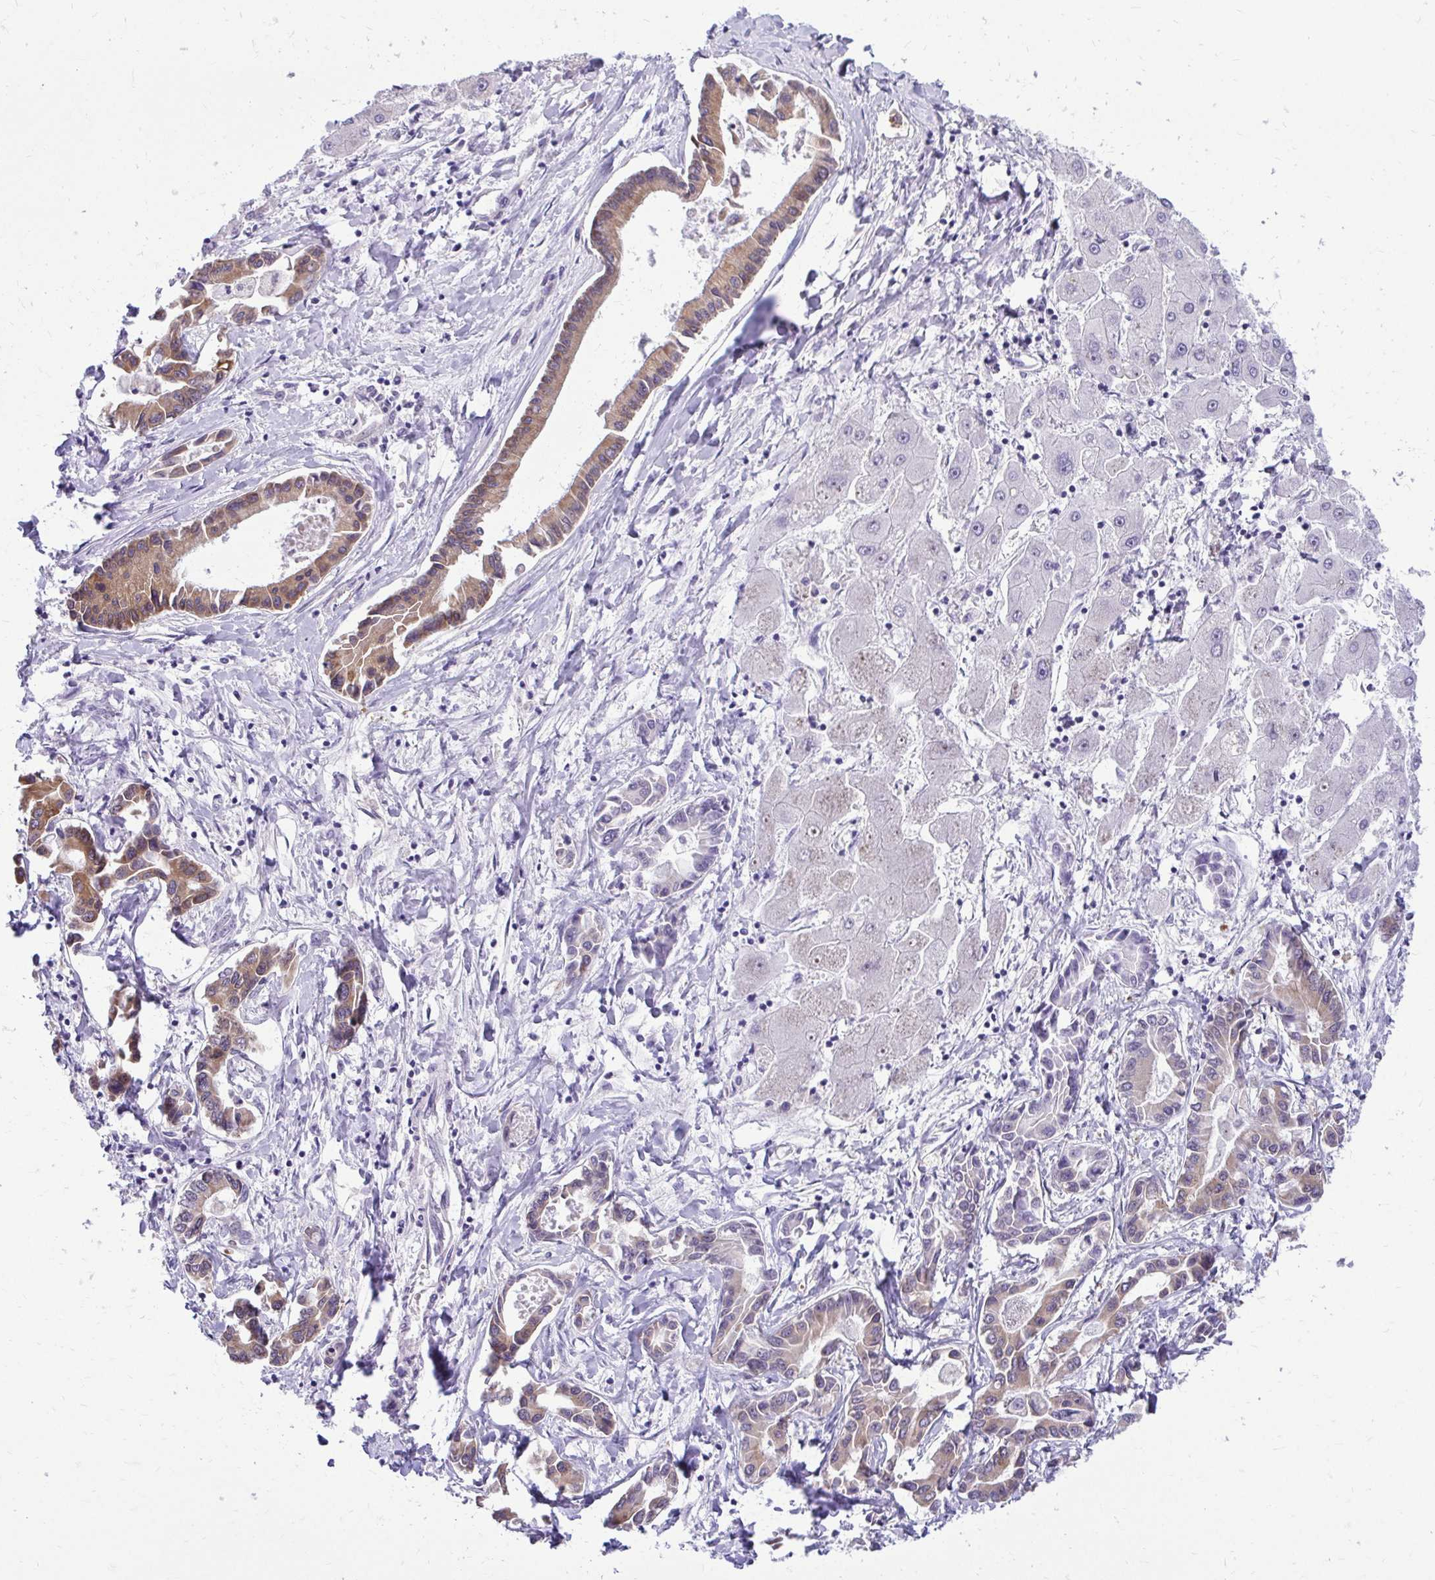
{"staining": {"intensity": "moderate", "quantity": ">75%", "location": "cytoplasmic/membranous"}, "tissue": "liver cancer", "cell_type": "Tumor cells", "image_type": "cancer", "snomed": [{"axis": "morphology", "description": "Cholangiocarcinoma"}, {"axis": "topography", "description": "Liver"}], "caption": "Brown immunohistochemical staining in human cholangiocarcinoma (liver) shows moderate cytoplasmic/membranous staining in approximately >75% of tumor cells. (DAB (3,3'-diaminobenzidine) IHC, brown staining for protein, blue staining for nuclei).", "gene": "NIFK", "patient": {"sex": "male", "age": 66}}